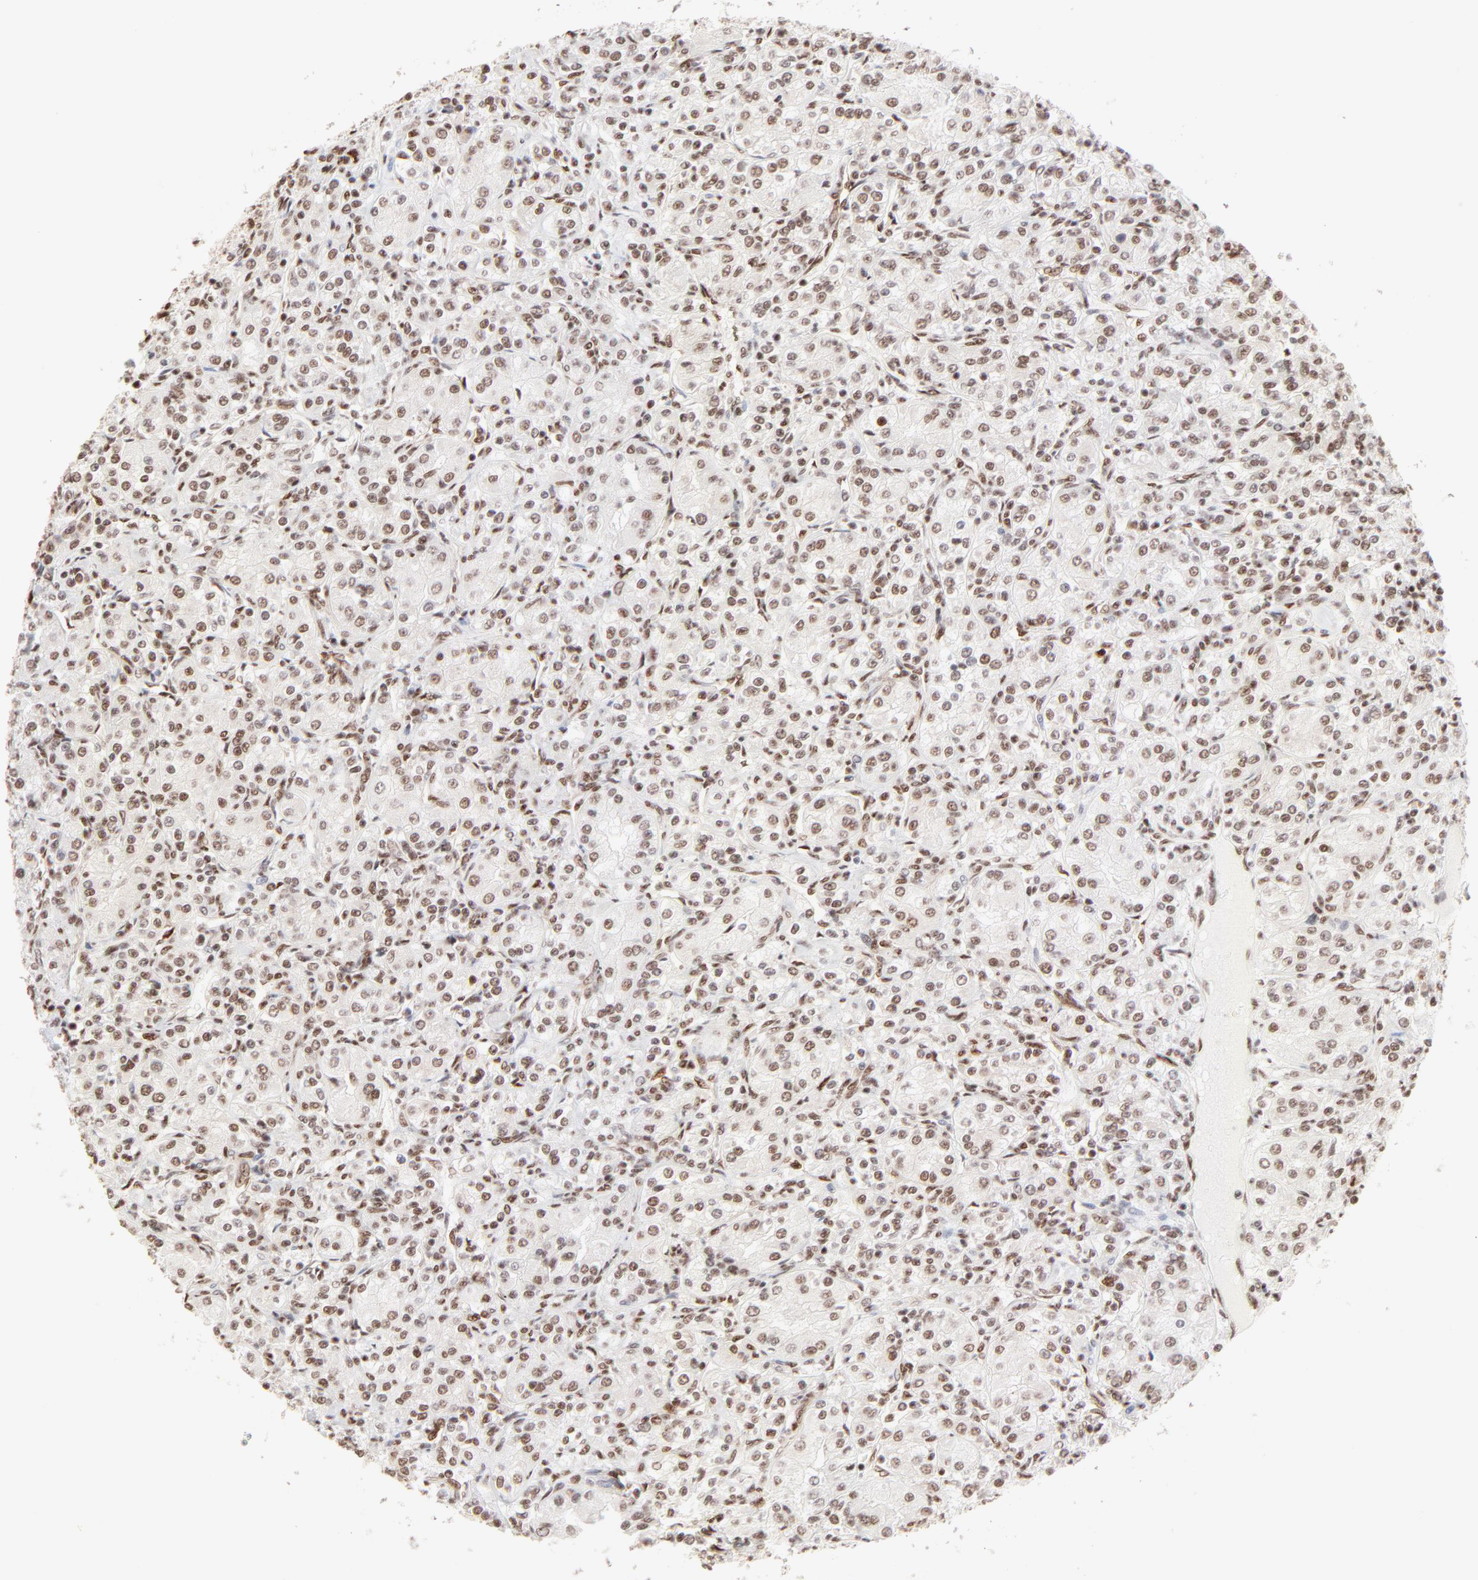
{"staining": {"intensity": "moderate", "quantity": ">75%", "location": "nuclear"}, "tissue": "renal cancer", "cell_type": "Tumor cells", "image_type": "cancer", "snomed": [{"axis": "morphology", "description": "Adenocarcinoma, NOS"}, {"axis": "topography", "description": "Kidney"}], "caption": "Protein expression analysis of renal cancer exhibits moderate nuclear expression in approximately >75% of tumor cells.", "gene": "TARDBP", "patient": {"sex": "male", "age": 77}}